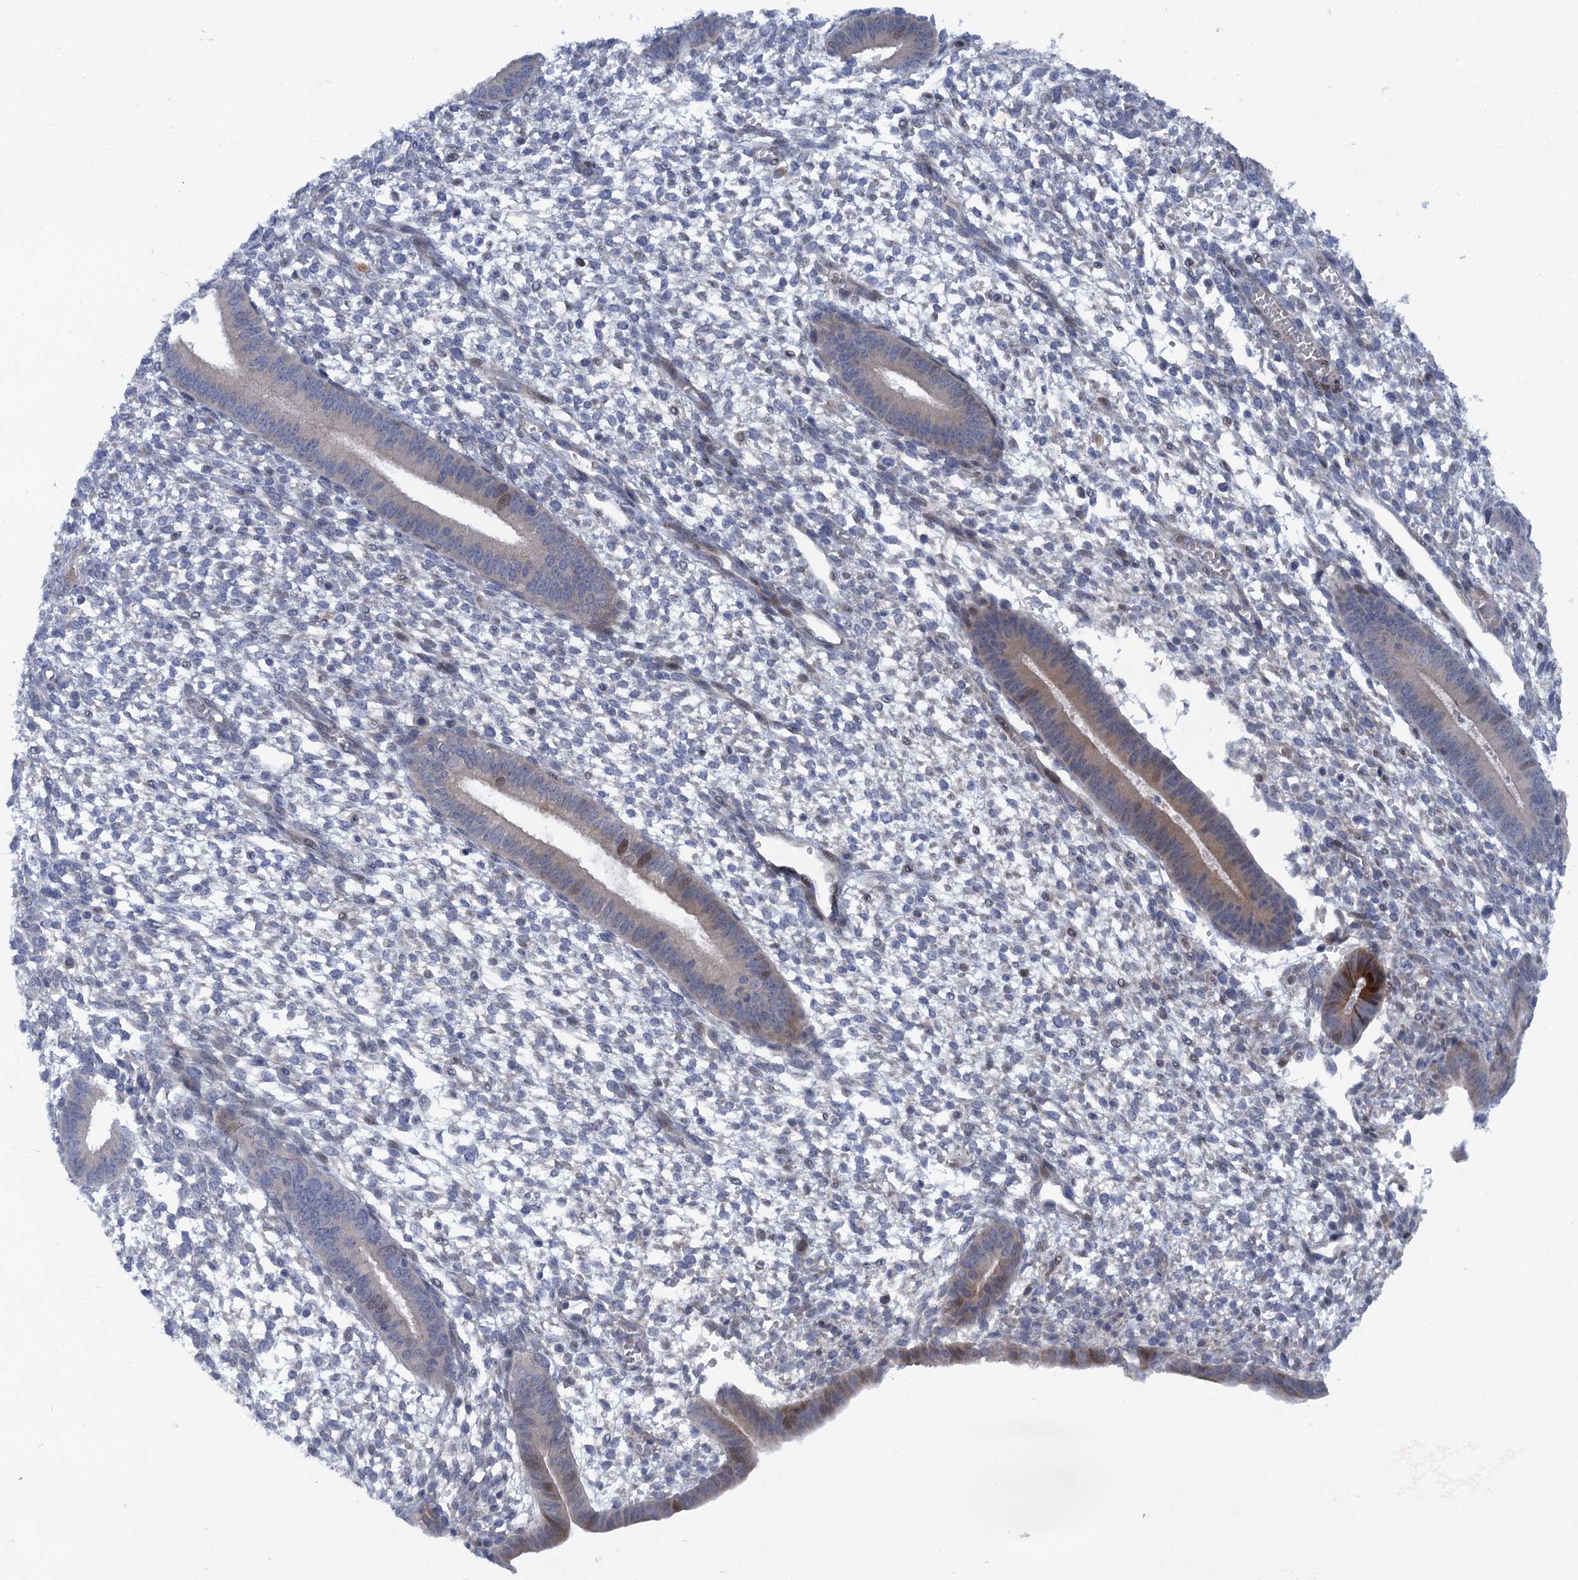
{"staining": {"intensity": "negative", "quantity": "none", "location": "none"}, "tissue": "endometrium", "cell_type": "Cells in endometrial stroma", "image_type": "normal", "snomed": [{"axis": "morphology", "description": "Normal tissue, NOS"}, {"axis": "topography", "description": "Endometrium"}], "caption": "Immunohistochemical staining of normal endometrium shows no significant expression in cells in endometrial stroma.", "gene": "QPCTL", "patient": {"sex": "female", "age": 46}}